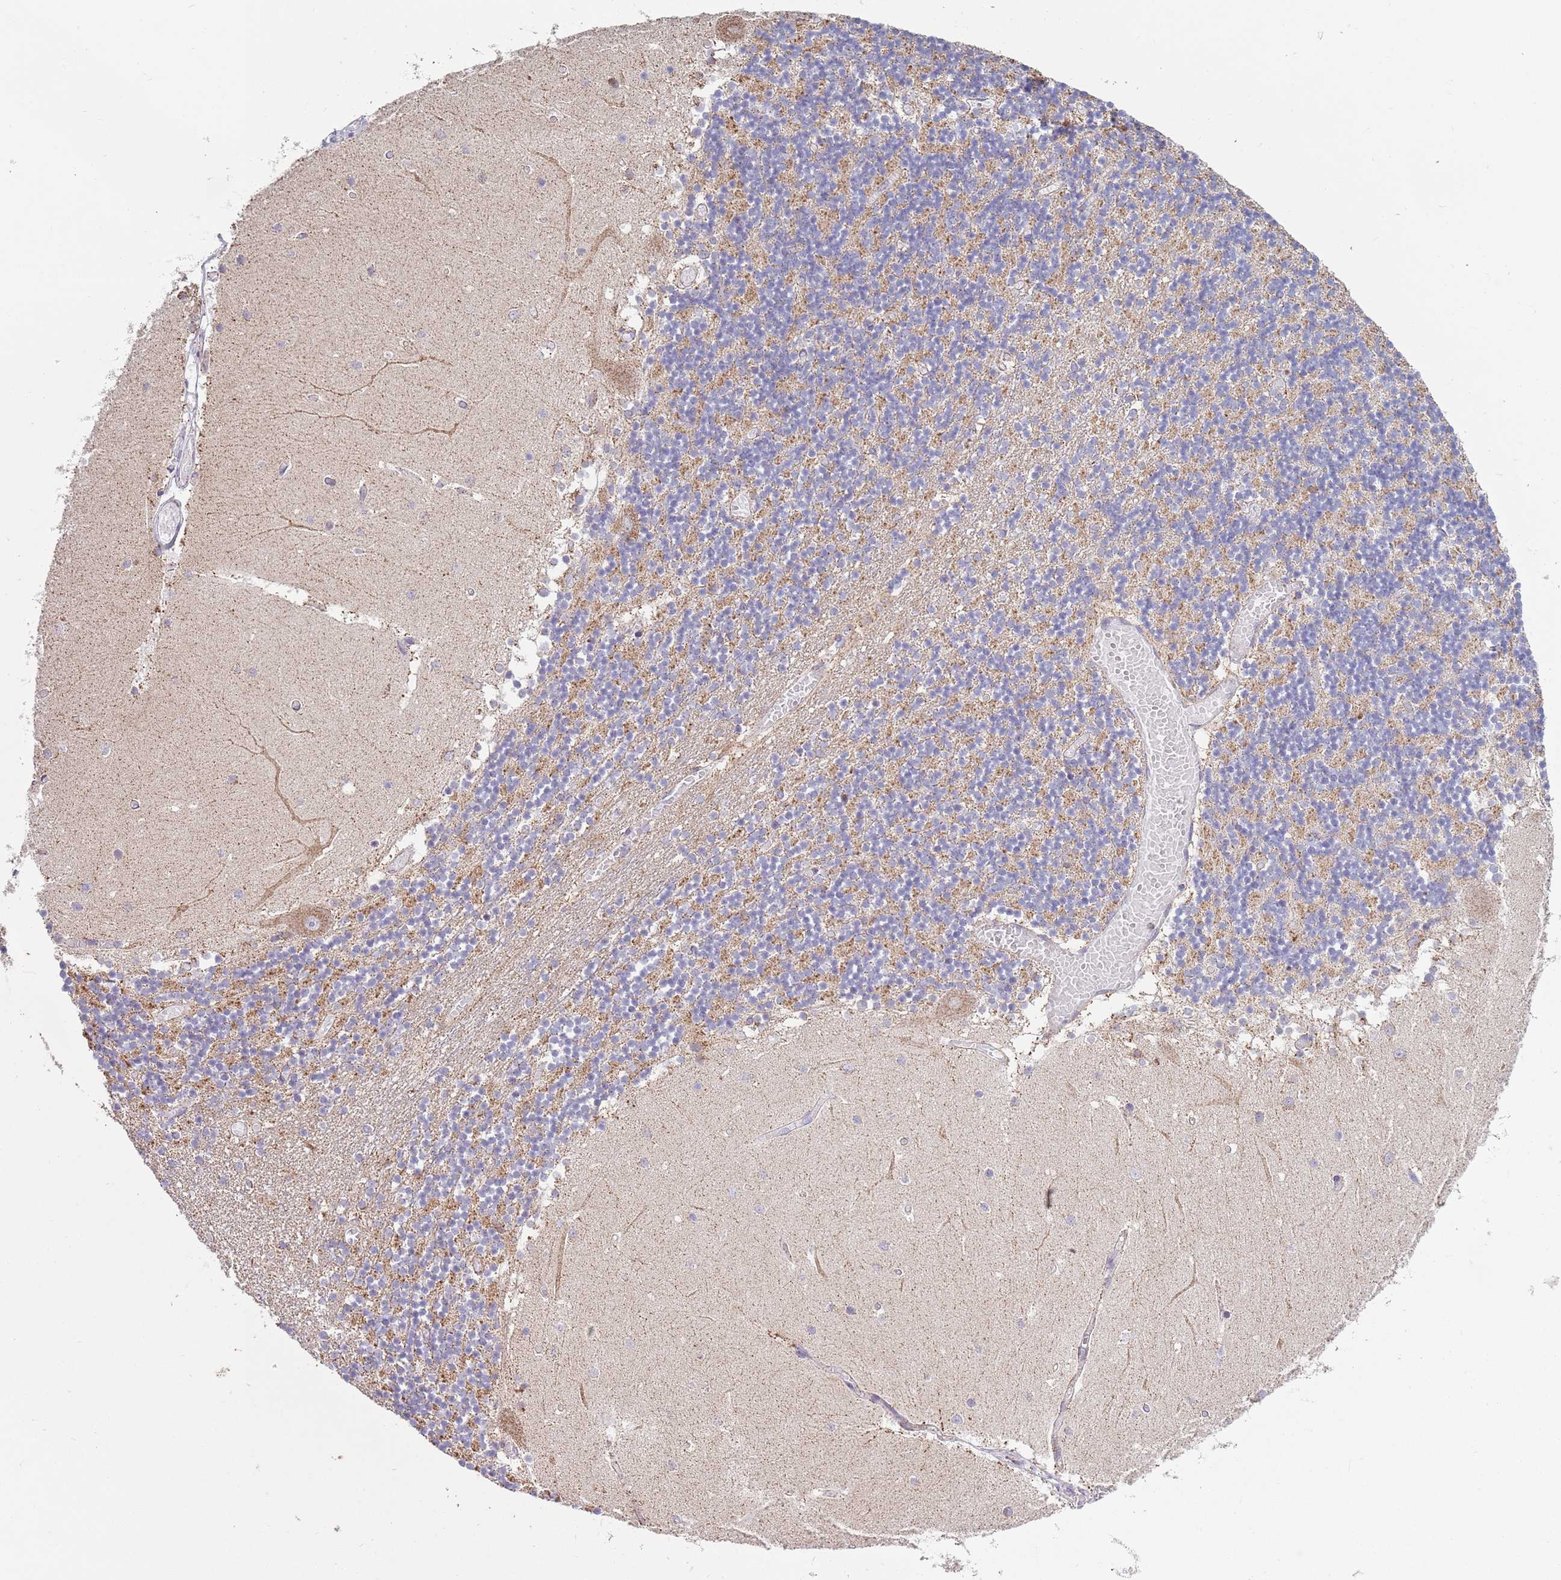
{"staining": {"intensity": "weak", "quantity": "25%-75%", "location": "cytoplasmic/membranous"}, "tissue": "cerebellum", "cell_type": "Cells in granular layer", "image_type": "normal", "snomed": [{"axis": "morphology", "description": "Normal tissue, NOS"}, {"axis": "topography", "description": "Cerebellum"}], "caption": "Approximately 25%-75% of cells in granular layer in unremarkable human cerebellum demonstrate weak cytoplasmic/membranous protein positivity as visualized by brown immunohistochemical staining.", "gene": "TTLL1", "patient": {"sex": "female", "age": 28}}